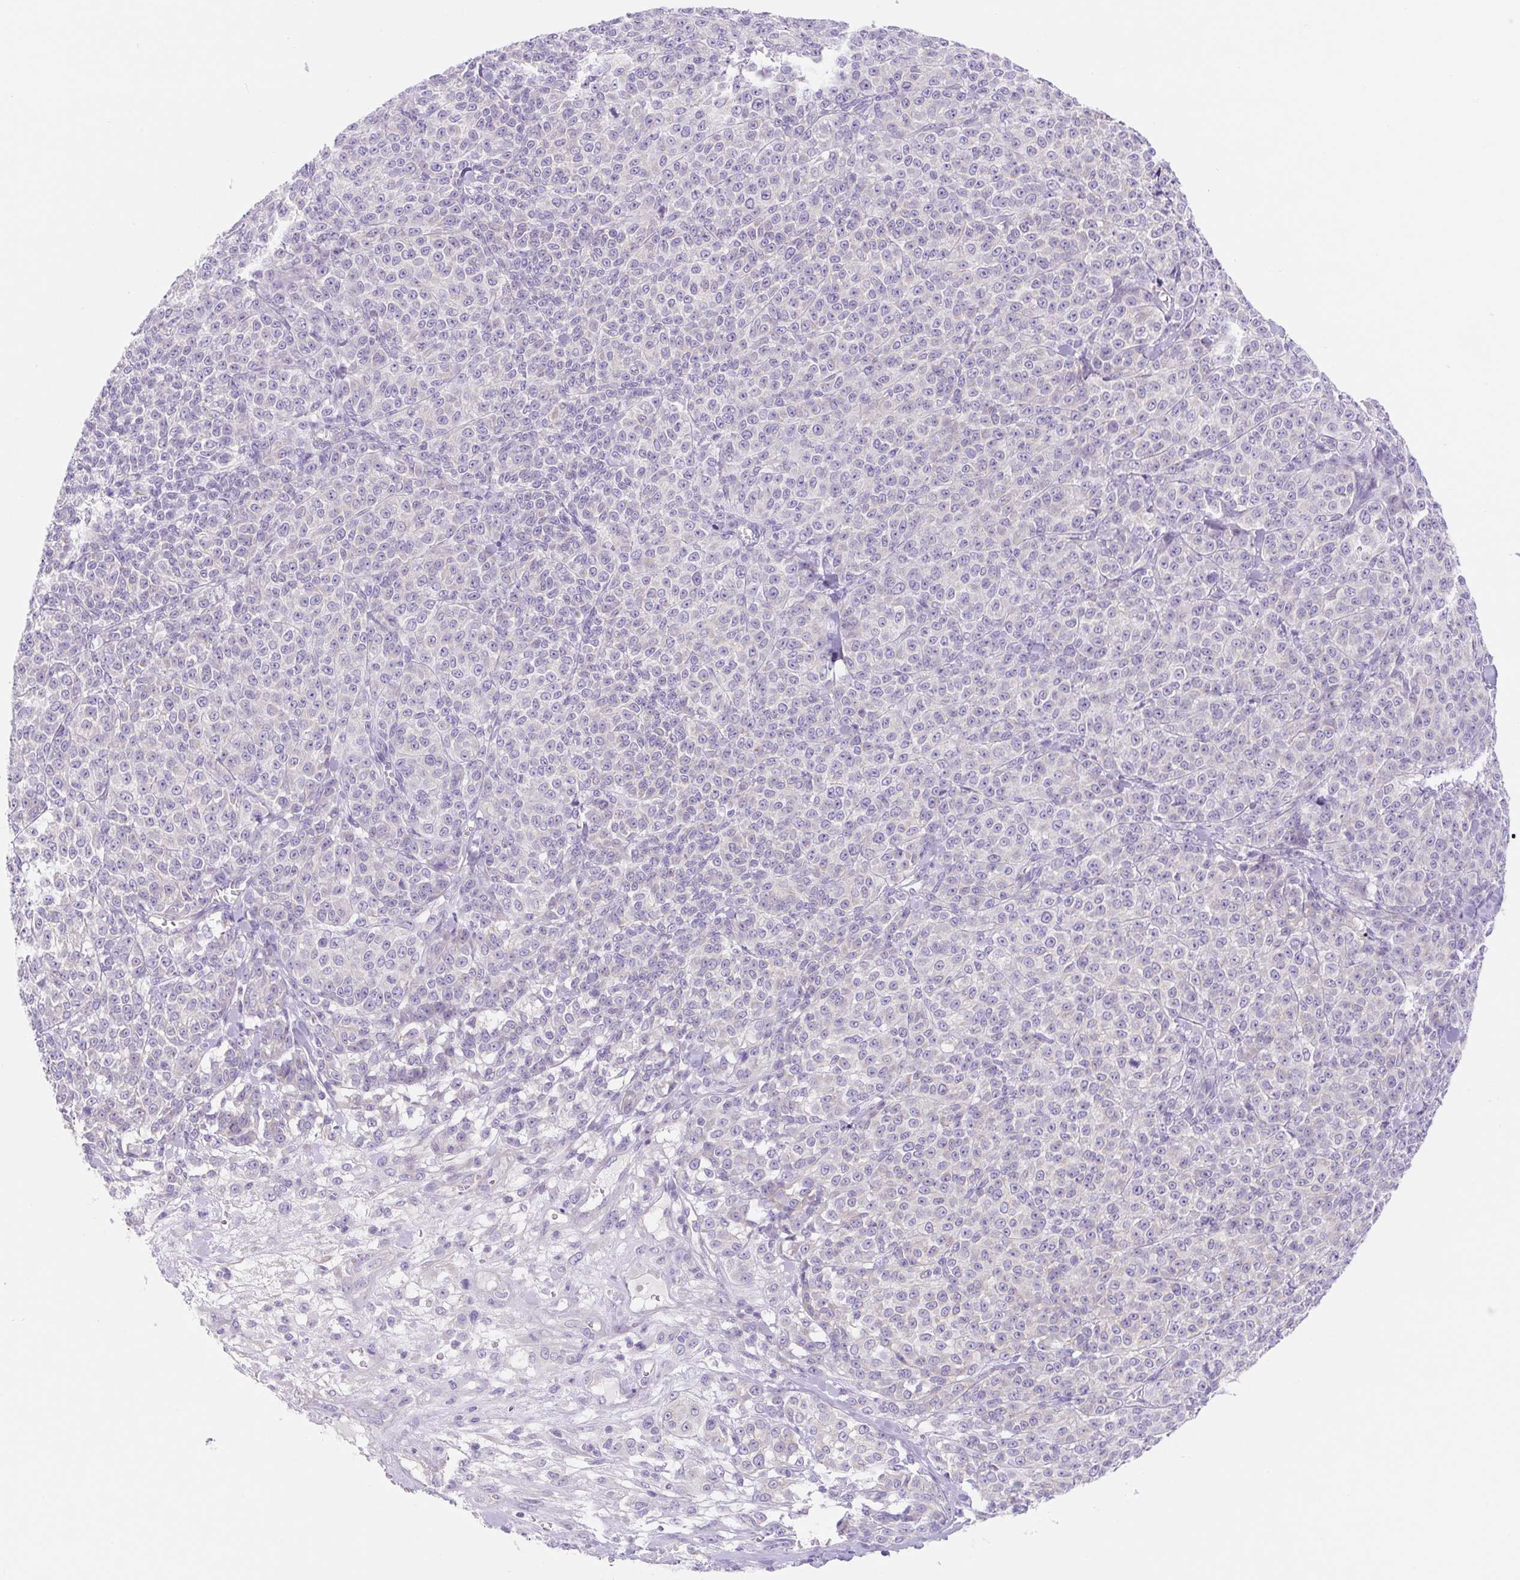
{"staining": {"intensity": "negative", "quantity": "none", "location": "none"}, "tissue": "melanoma", "cell_type": "Tumor cells", "image_type": "cancer", "snomed": [{"axis": "morphology", "description": "Normal tissue, NOS"}, {"axis": "morphology", "description": "Malignant melanoma, NOS"}, {"axis": "topography", "description": "Skin"}], "caption": "Malignant melanoma was stained to show a protein in brown. There is no significant expression in tumor cells.", "gene": "LYVE1", "patient": {"sex": "female", "age": 34}}